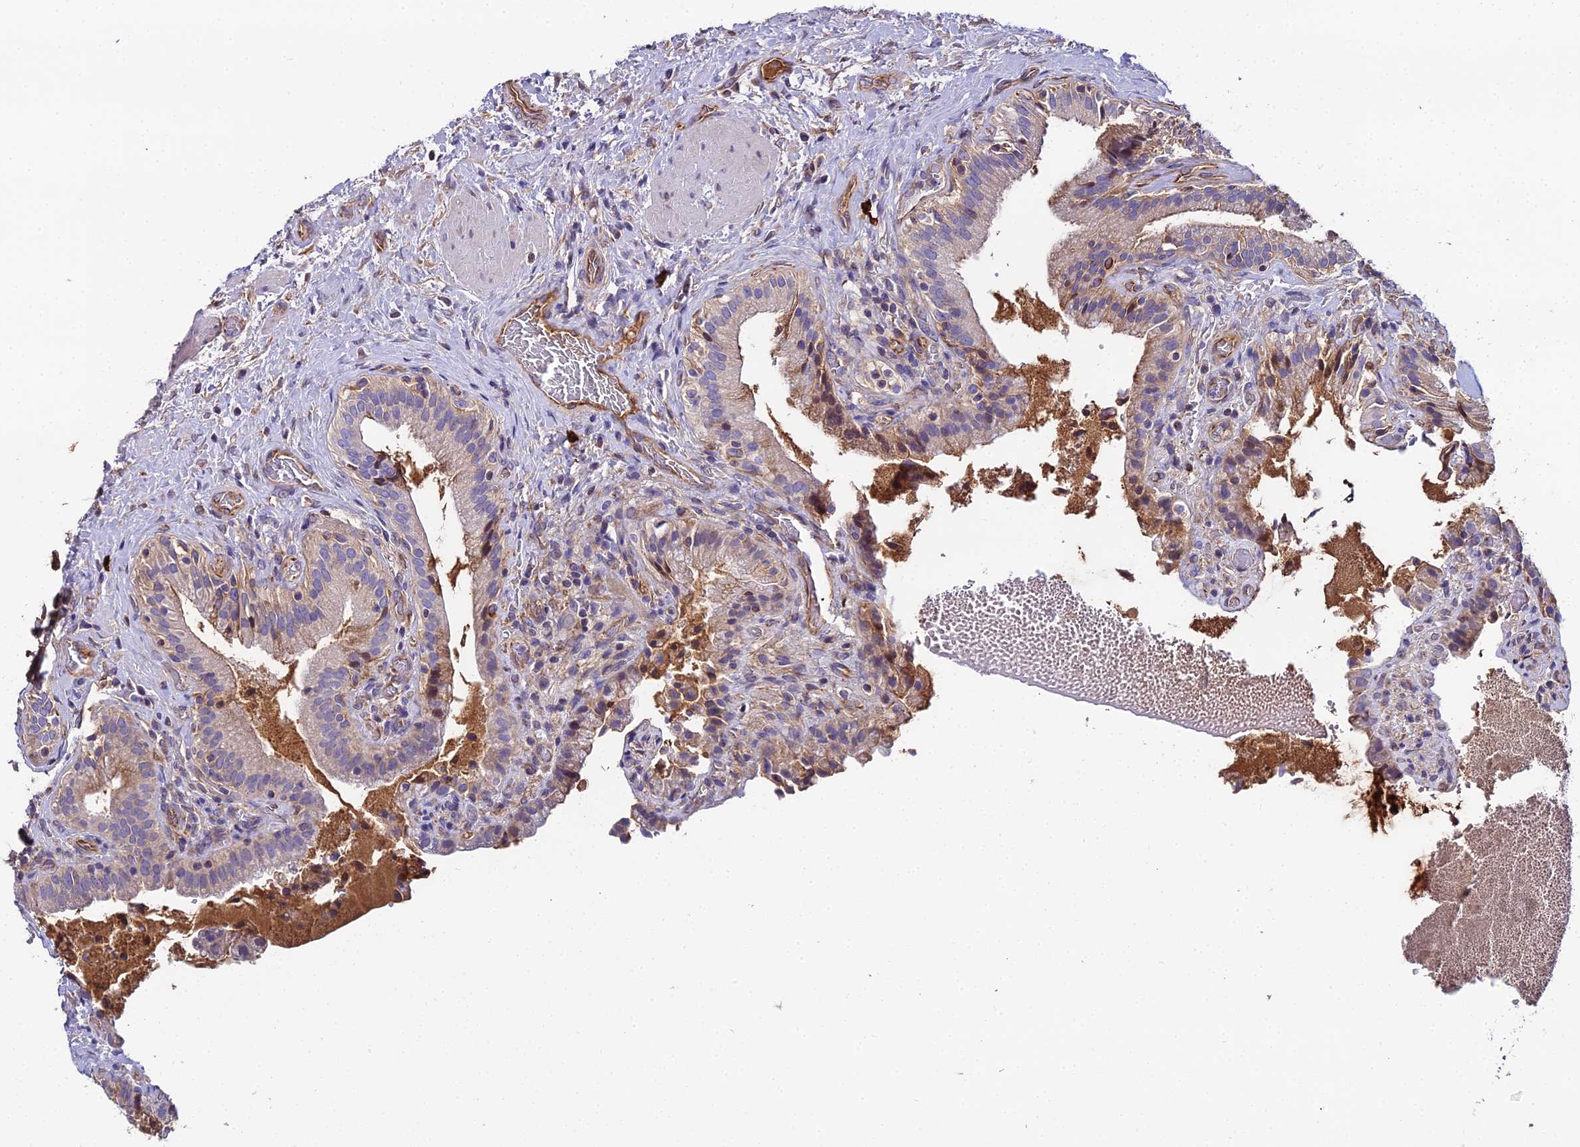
{"staining": {"intensity": "weak", "quantity": "25%-75%", "location": "cytoplasmic/membranous"}, "tissue": "gallbladder", "cell_type": "Glandular cells", "image_type": "normal", "snomed": [{"axis": "morphology", "description": "Normal tissue, NOS"}, {"axis": "topography", "description": "Gallbladder"}], "caption": "IHC (DAB) staining of benign gallbladder shows weak cytoplasmic/membranous protein staining in approximately 25%-75% of glandular cells. The protein of interest is stained brown, and the nuclei are stained in blue (DAB IHC with brightfield microscopy, high magnification).", "gene": "BEX4", "patient": {"sex": "male", "age": 24}}